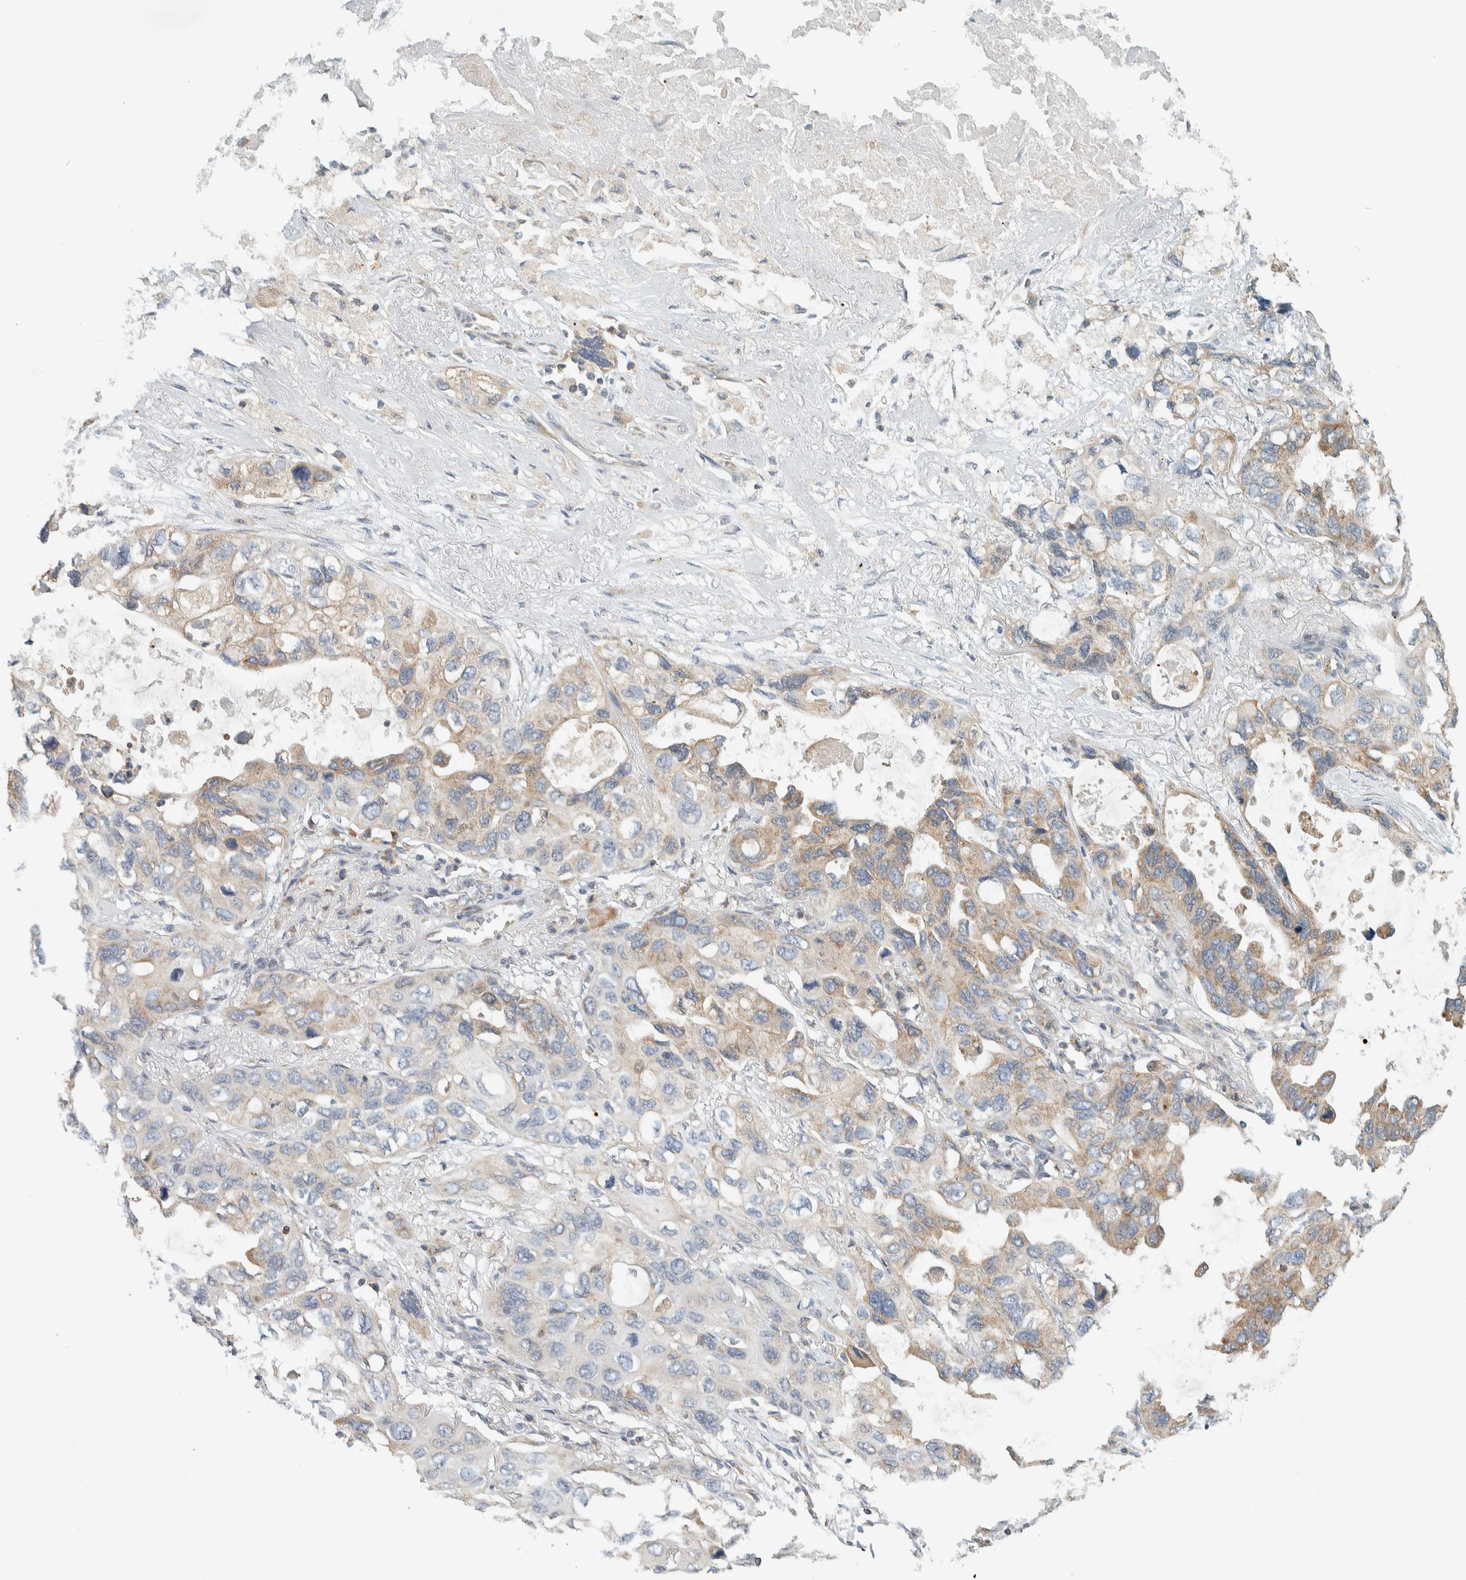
{"staining": {"intensity": "weak", "quantity": "25%-75%", "location": "cytoplasmic/membranous"}, "tissue": "lung cancer", "cell_type": "Tumor cells", "image_type": "cancer", "snomed": [{"axis": "morphology", "description": "Squamous cell carcinoma, NOS"}, {"axis": "topography", "description": "Lung"}], "caption": "An immunohistochemistry (IHC) photomicrograph of neoplastic tissue is shown. Protein staining in brown labels weak cytoplasmic/membranous positivity in squamous cell carcinoma (lung) within tumor cells.", "gene": "CCDC57", "patient": {"sex": "female", "age": 73}}